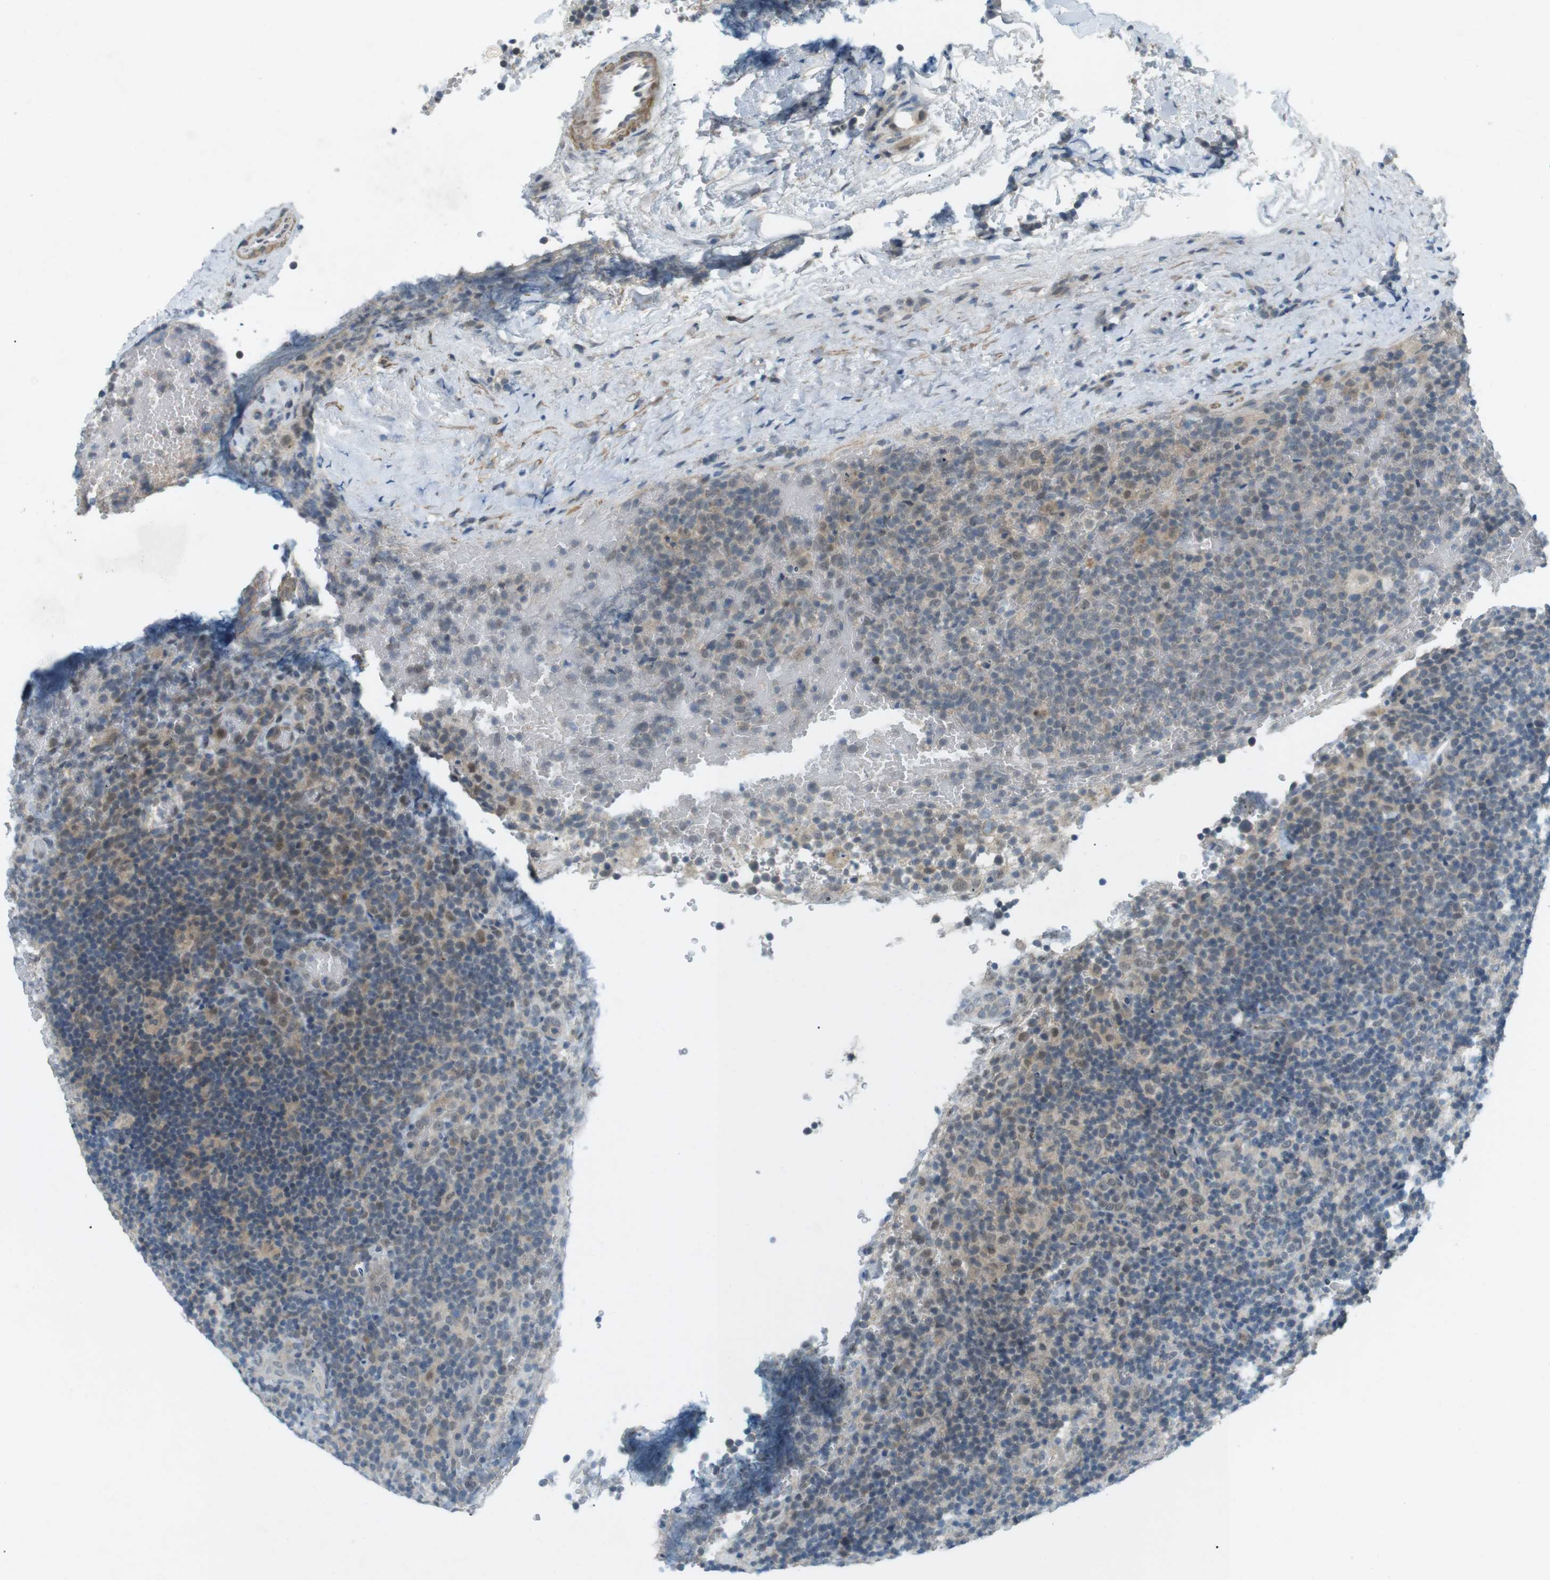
{"staining": {"intensity": "weak", "quantity": "<25%", "location": "cytoplasmic/membranous"}, "tissue": "lymphoma", "cell_type": "Tumor cells", "image_type": "cancer", "snomed": [{"axis": "morphology", "description": "Malignant lymphoma, non-Hodgkin's type, High grade"}, {"axis": "topography", "description": "Lymph node"}], "caption": "IHC histopathology image of neoplastic tissue: human lymphoma stained with DAB shows no significant protein positivity in tumor cells.", "gene": "RTN3", "patient": {"sex": "male", "age": 61}}